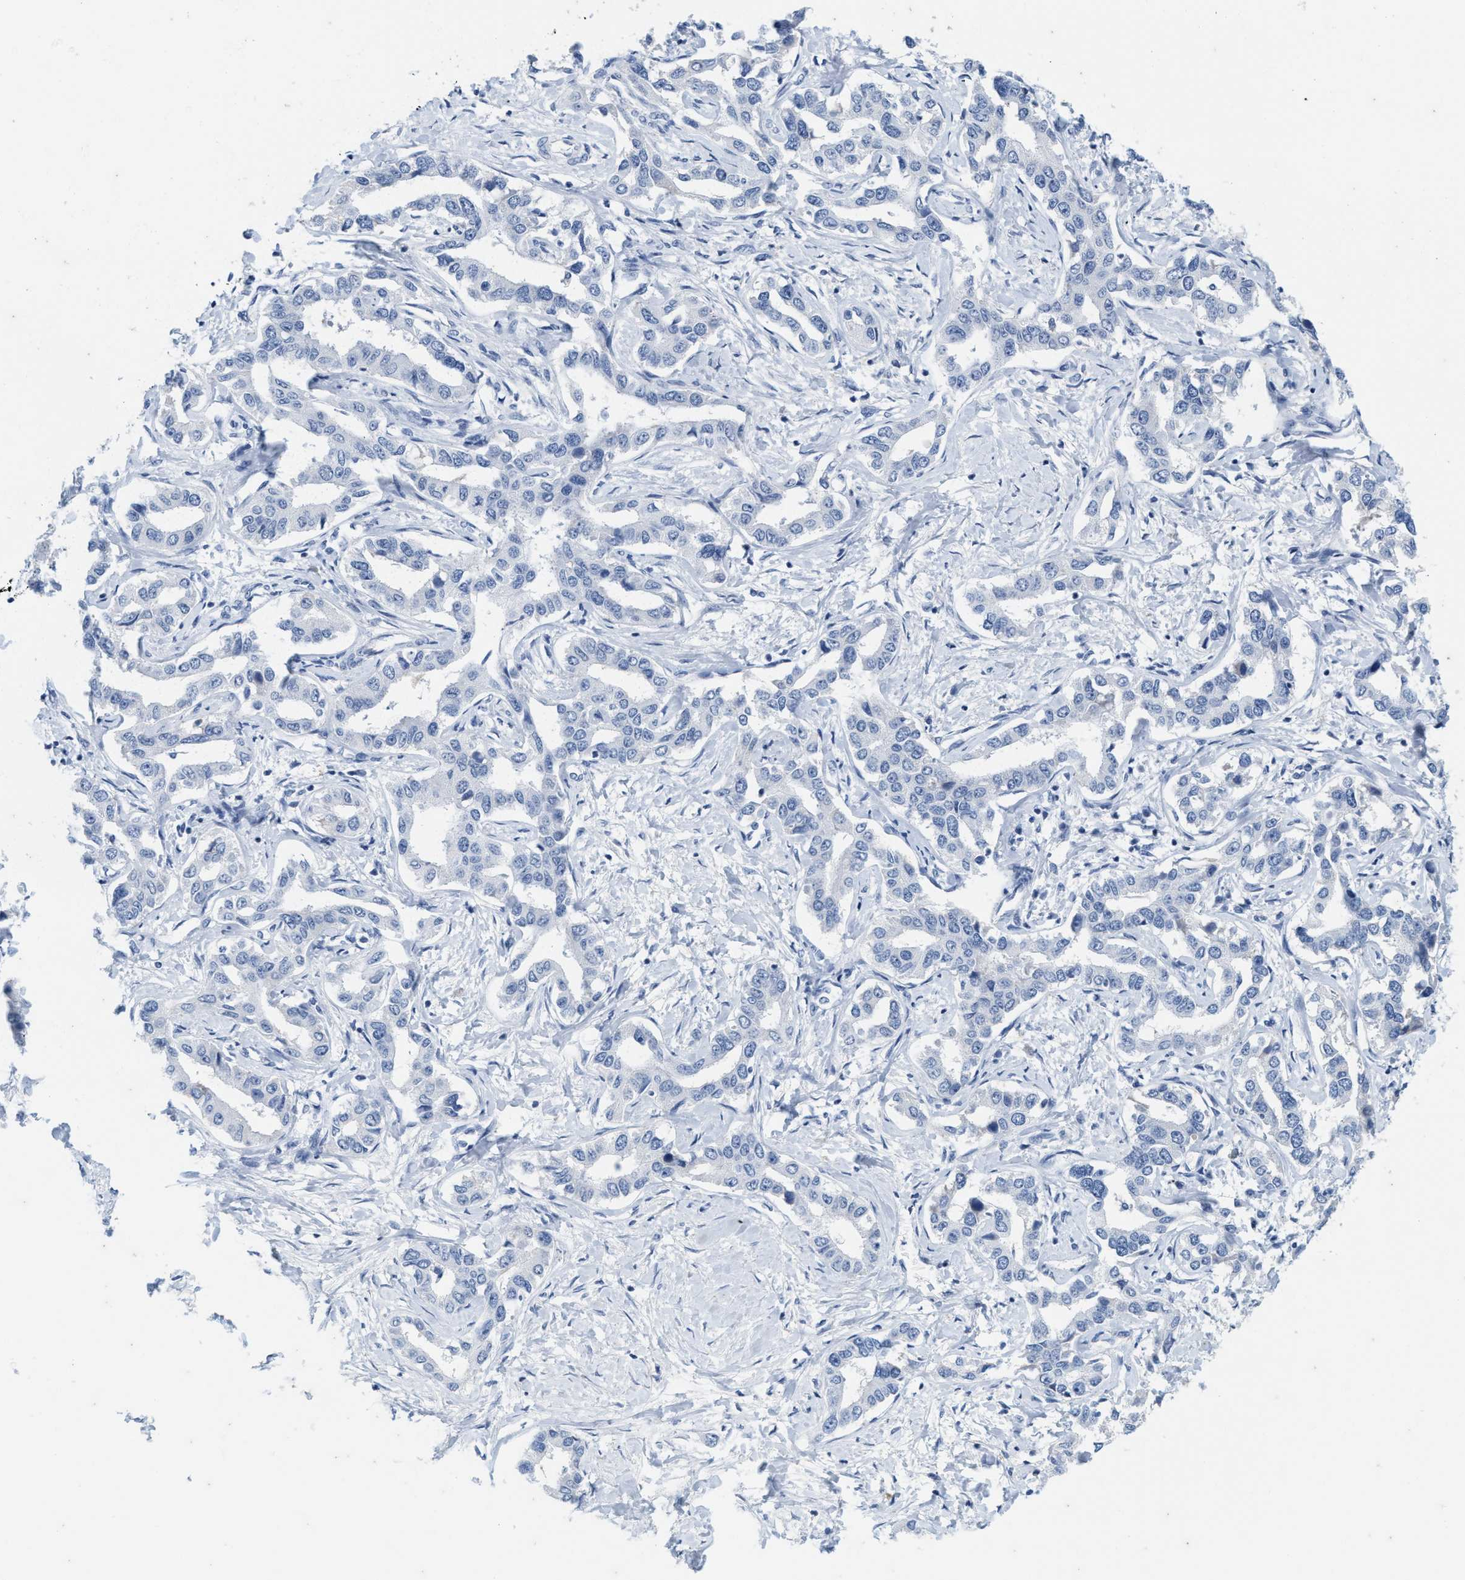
{"staining": {"intensity": "negative", "quantity": "none", "location": "none"}, "tissue": "liver cancer", "cell_type": "Tumor cells", "image_type": "cancer", "snomed": [{"axis": "morphology", "description": "Cholangiocarcinoma"}, {"axis": "topography", "description": "Liver"}], "caption": "Immunohistochemical staining of liver cancer (cholangiocarcinoma) shows no significant staining in tumor cells. (Immunohistochemistry, brightfield microscopy, high magnification).", "gene": "ABCB11", "patient": {"sex": "male", "age": 59}}